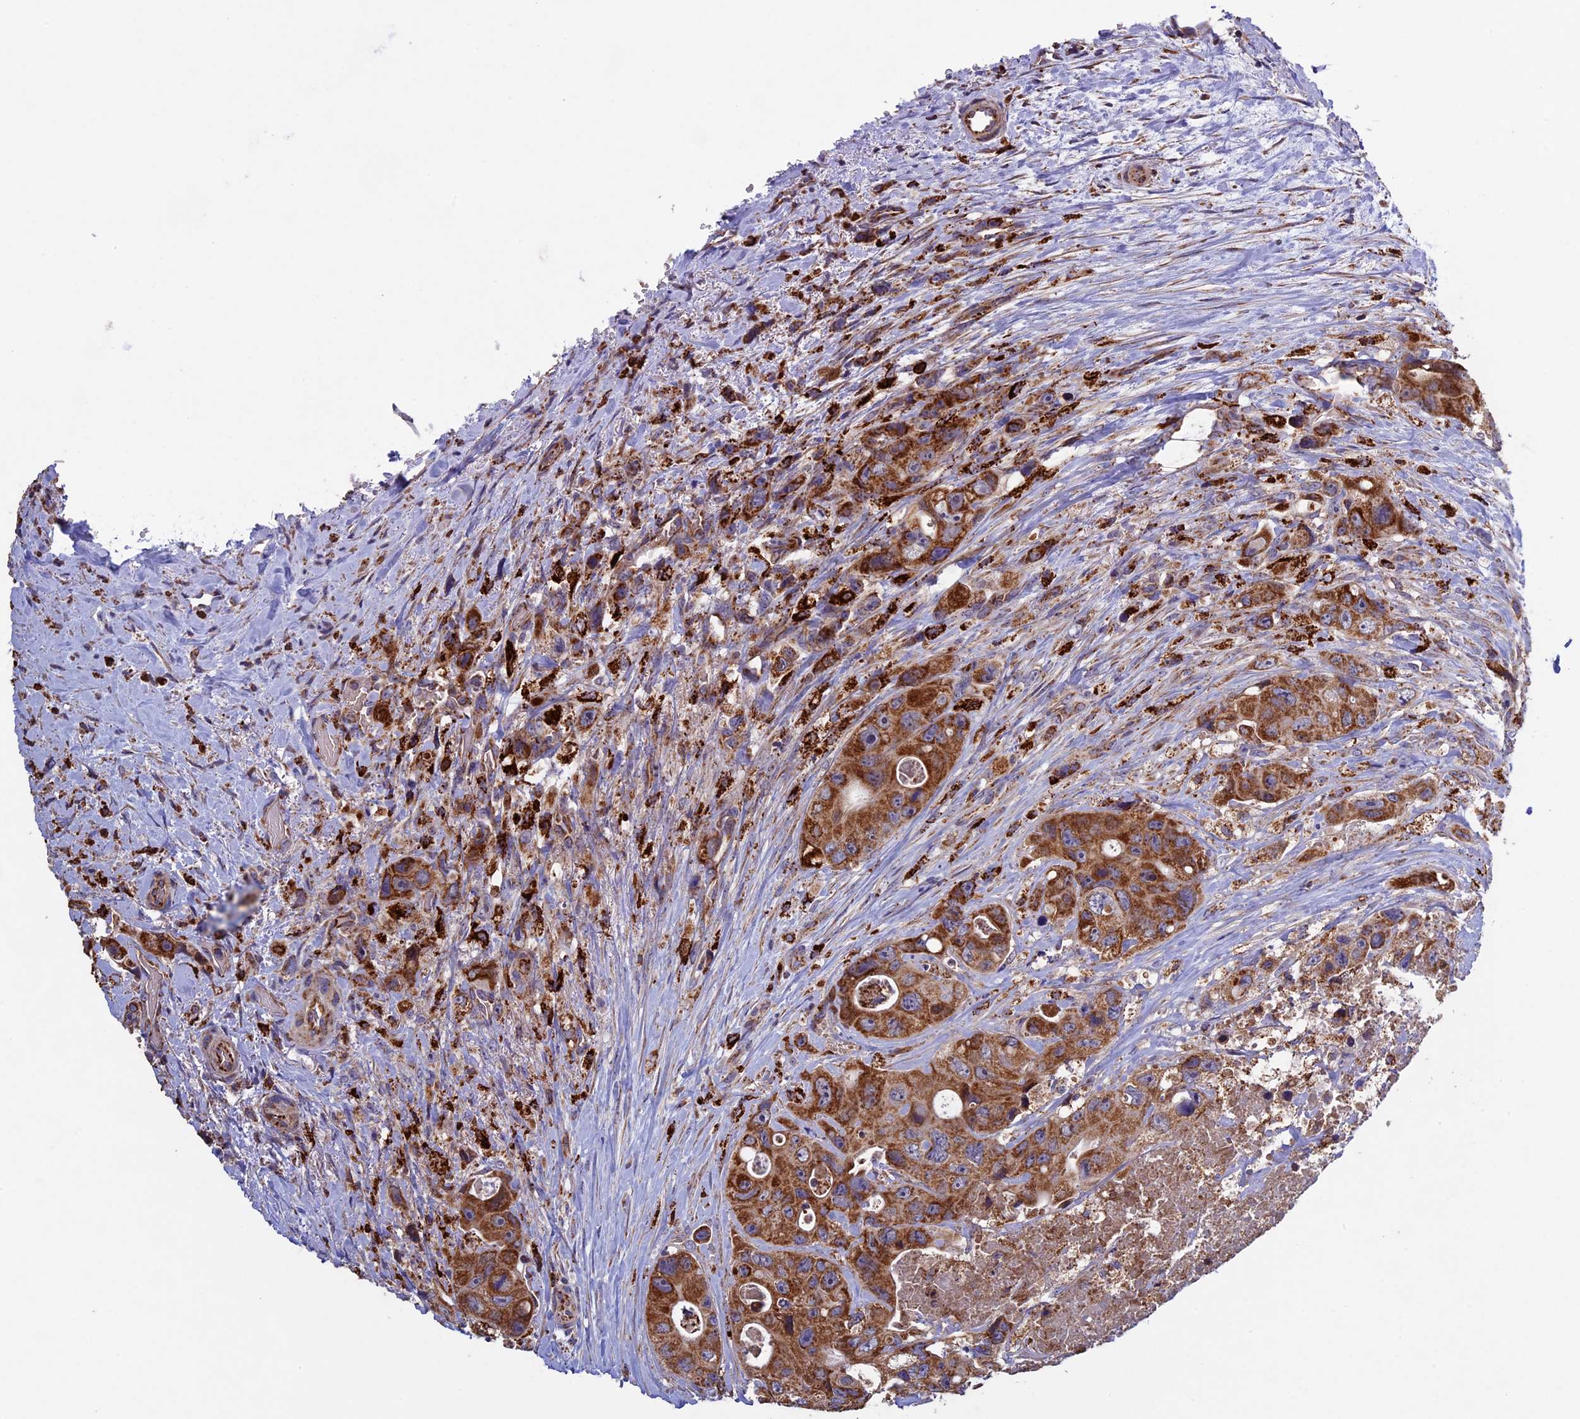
{"staining": {"intensity": "moderate", "quantity": ">75%", "location": "cytoplasmic/membranous"}, "tissue": "colorectal cancer", "cell_type": "Tumor cells", "image_type": "cancer", "snomed": [{"axis": "morphology", "description": "Adenocarcinoma, NOS"}, {"axis": "topography", "description": "Colon"}], "caption": "Adenocarcinoma (colorectal) was stained to show a protein in brown. There is medium levels of moderate cytoplasmic/membranous positivity in about >75% of tumor cells.", "gene": "RNF17", "patient": {"sex": "female", "age": 46}}